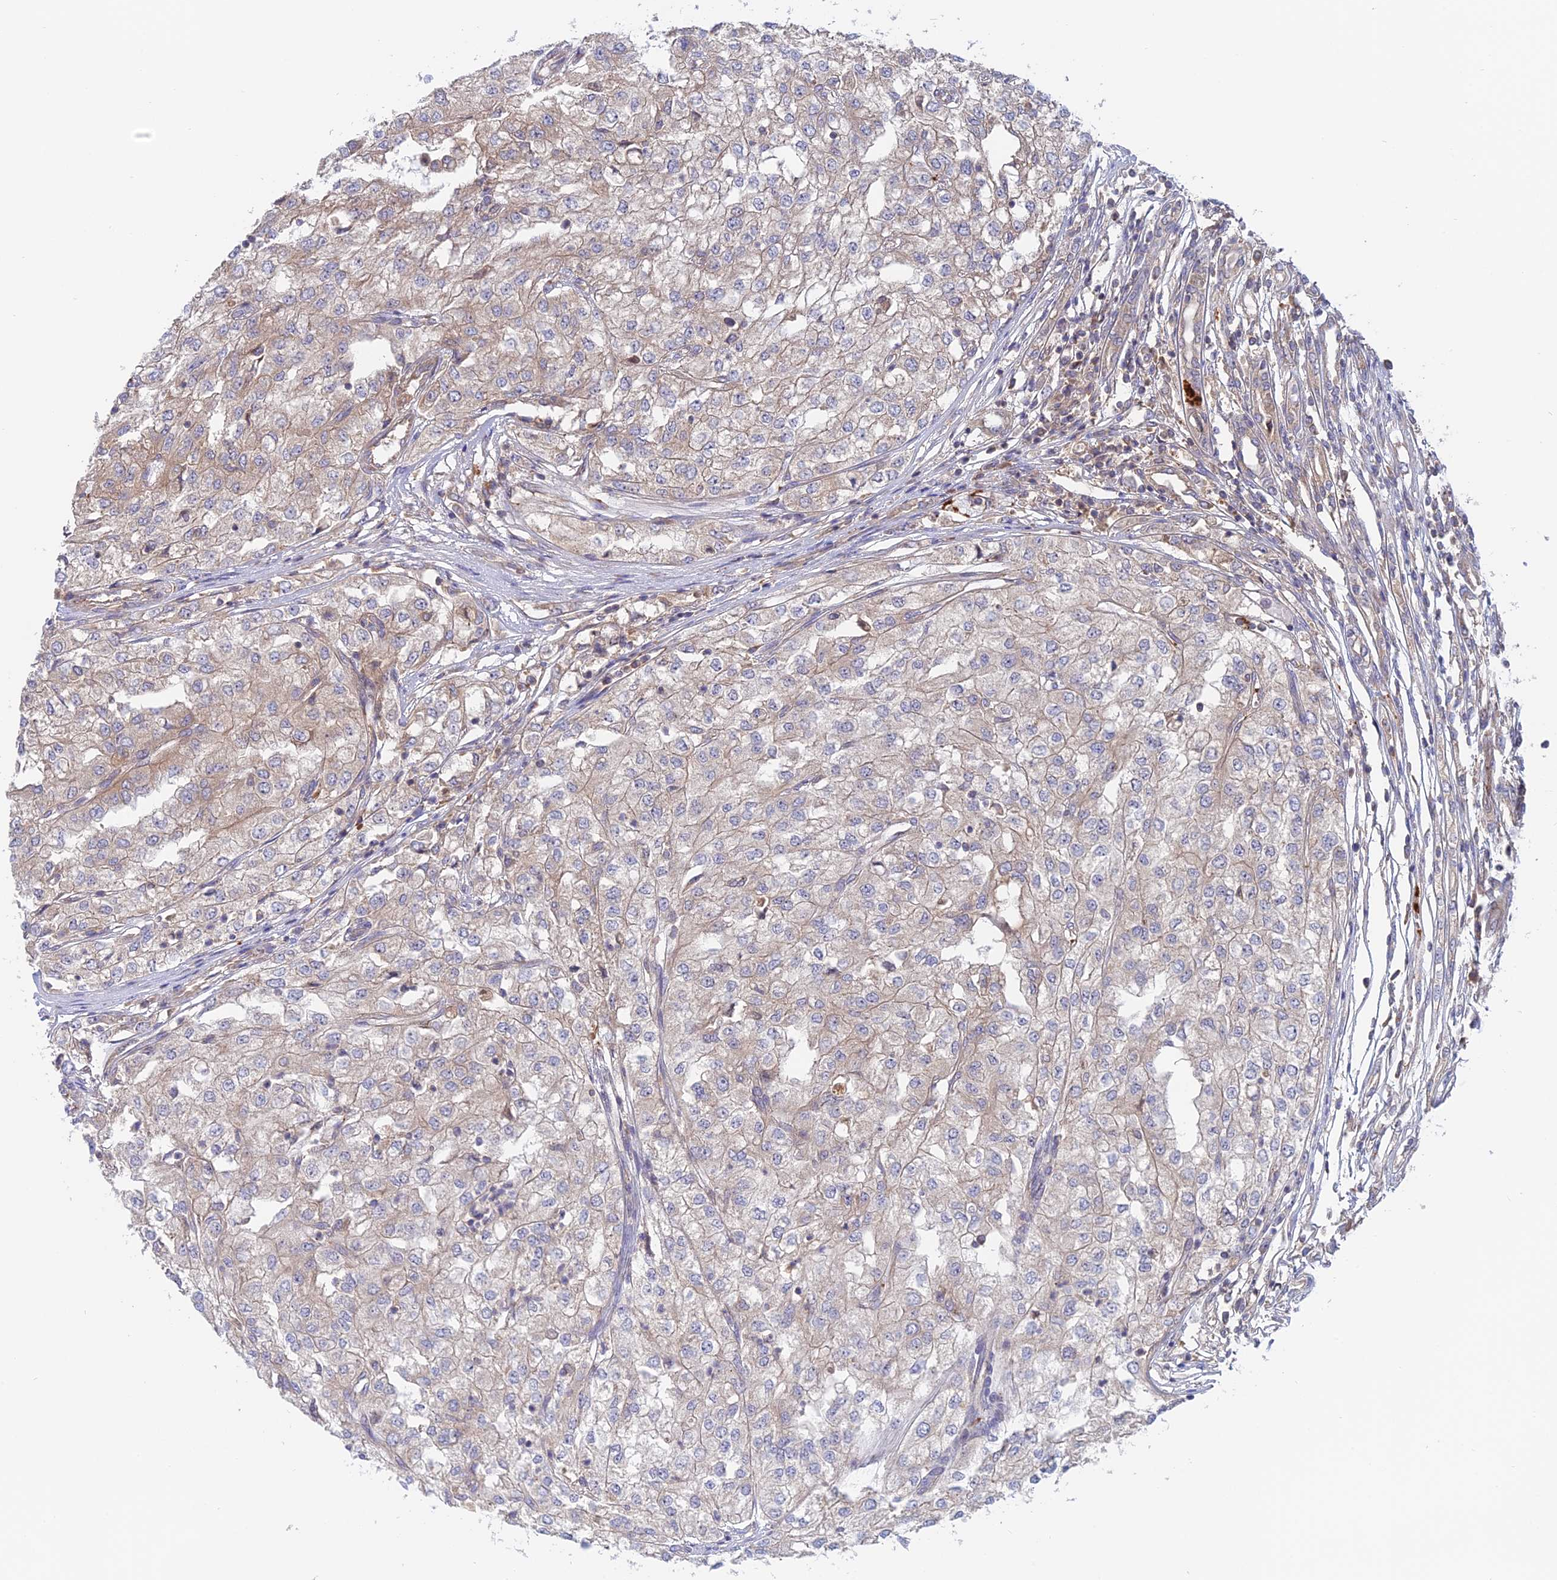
{"staining": {"intensity": "weak", "quantity": "<25%", "location": "cytoplasmic/membranous"}, "tissue": "renal cancer", "cell_type": "Tumor cells", "image_type": "cancer", "snomed": [{"axis": "morphology", "description": "Adenocarcinoma, NOS"}, {"axis": "topography", "description": "Kidney"}], "caption": "Renal cancer stained for a protein using IHC demonstrates no staining tumor cells.", "gene": "IL21R", "patient": {"sex": "female", "age": 54}}